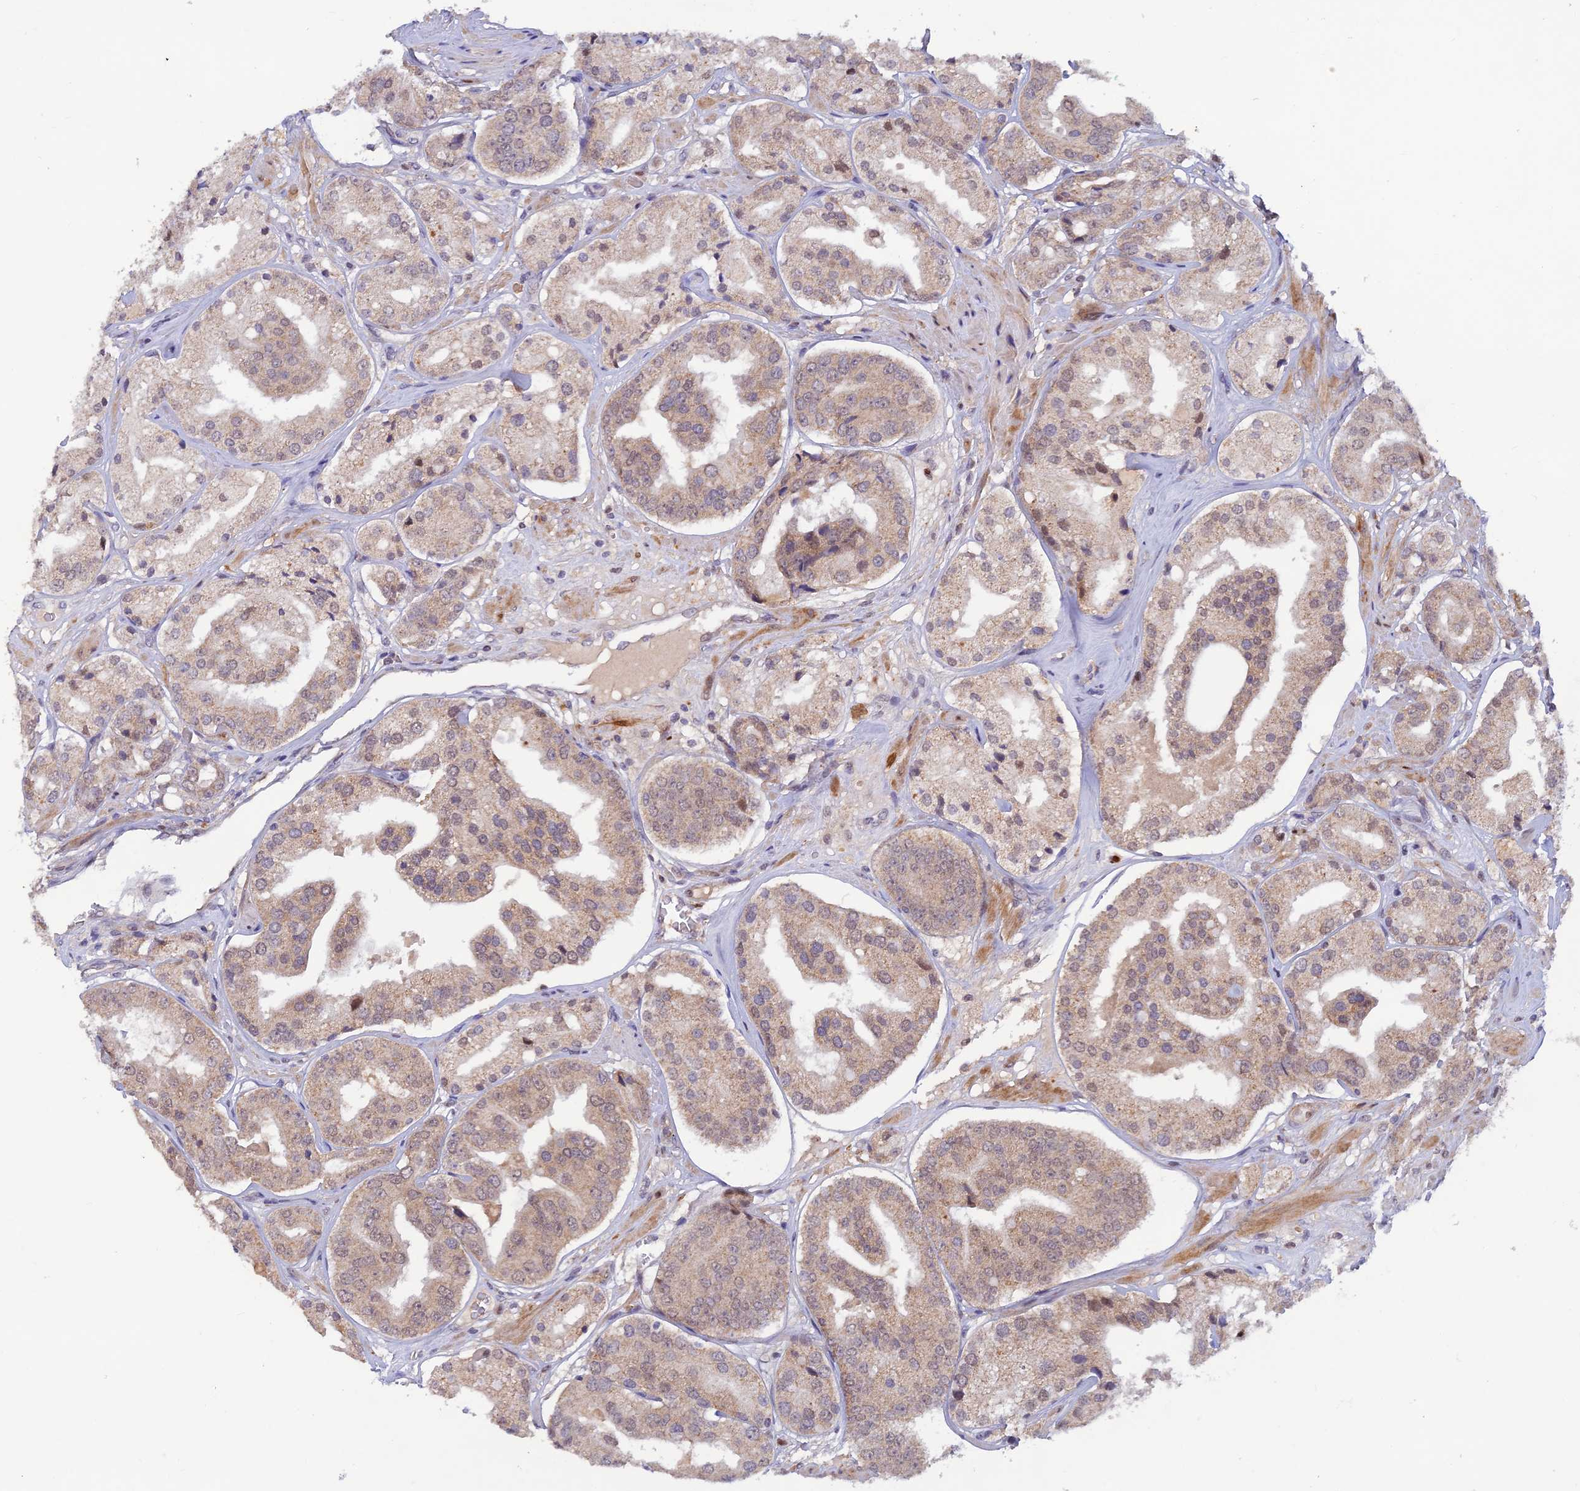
{"staining": {"intensity": "weak", "quantity": ">75%", "location": "cytoplasmic/membranous,nuclear"}, "tissue": "prostate cancer", "cell_type": "Tumor cells", "image_type": "cancer", "snomed": [{"axis": "morphology", "description": "Adenocarcinoma, High grade"}, {"axis": "topography", "description": "Prostate"}], "caption": "Immunohistochemistry (IHC) (DAB (3,3'-diaminobenzidine)) staining of human prostate adenocarcinoma (high-grade) shows weak cytoplasmic/membranous and nuclear protein expression in approximately >75% of tumor cells.", "gene": "FASTKD5", "patient": {"sex": "male", "age": 63}}